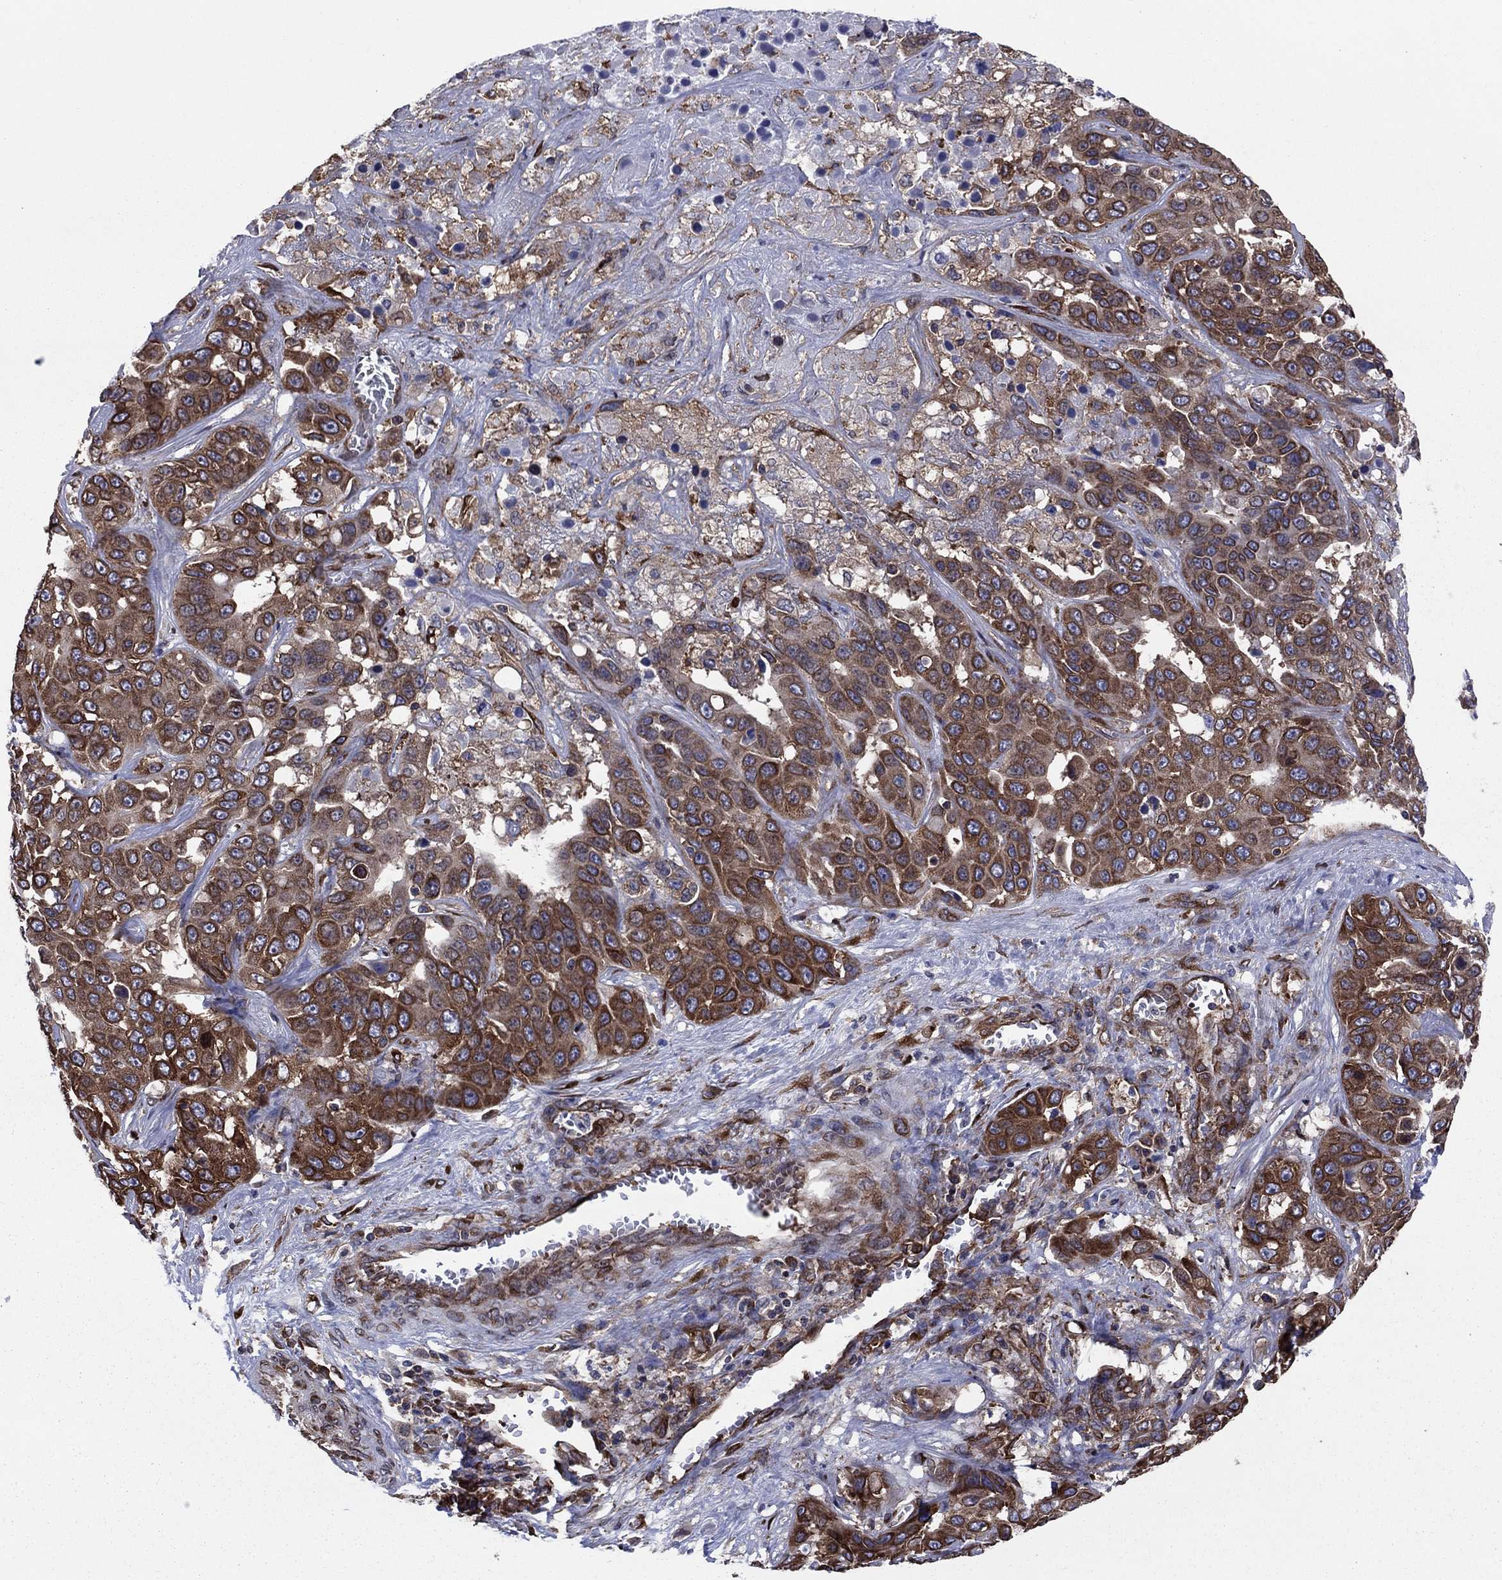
{"staining": {"intensity": "strong", "quantity": ">75%", "location": "cytoplasmic/membranous"}, "tissue": "liver cancer", "cell_type": "Tumor cells", "image_type": "cancer", "snomed": [{"axis": "morphology", "description": "Cholangiocarcinoma"}, {"axis": "topography", "description": "Liver"}], "caption": "IHC (DAB (3,3'-diaminobenzidine)) staining of human liver cancer (cholangiocarcinoma) demonstrates strong cytoplasmic/membranous protein positivity in approximately >75% of tumor cells.", "gene": "YBX1", "patient": {"sex": "female", "age": 52}}